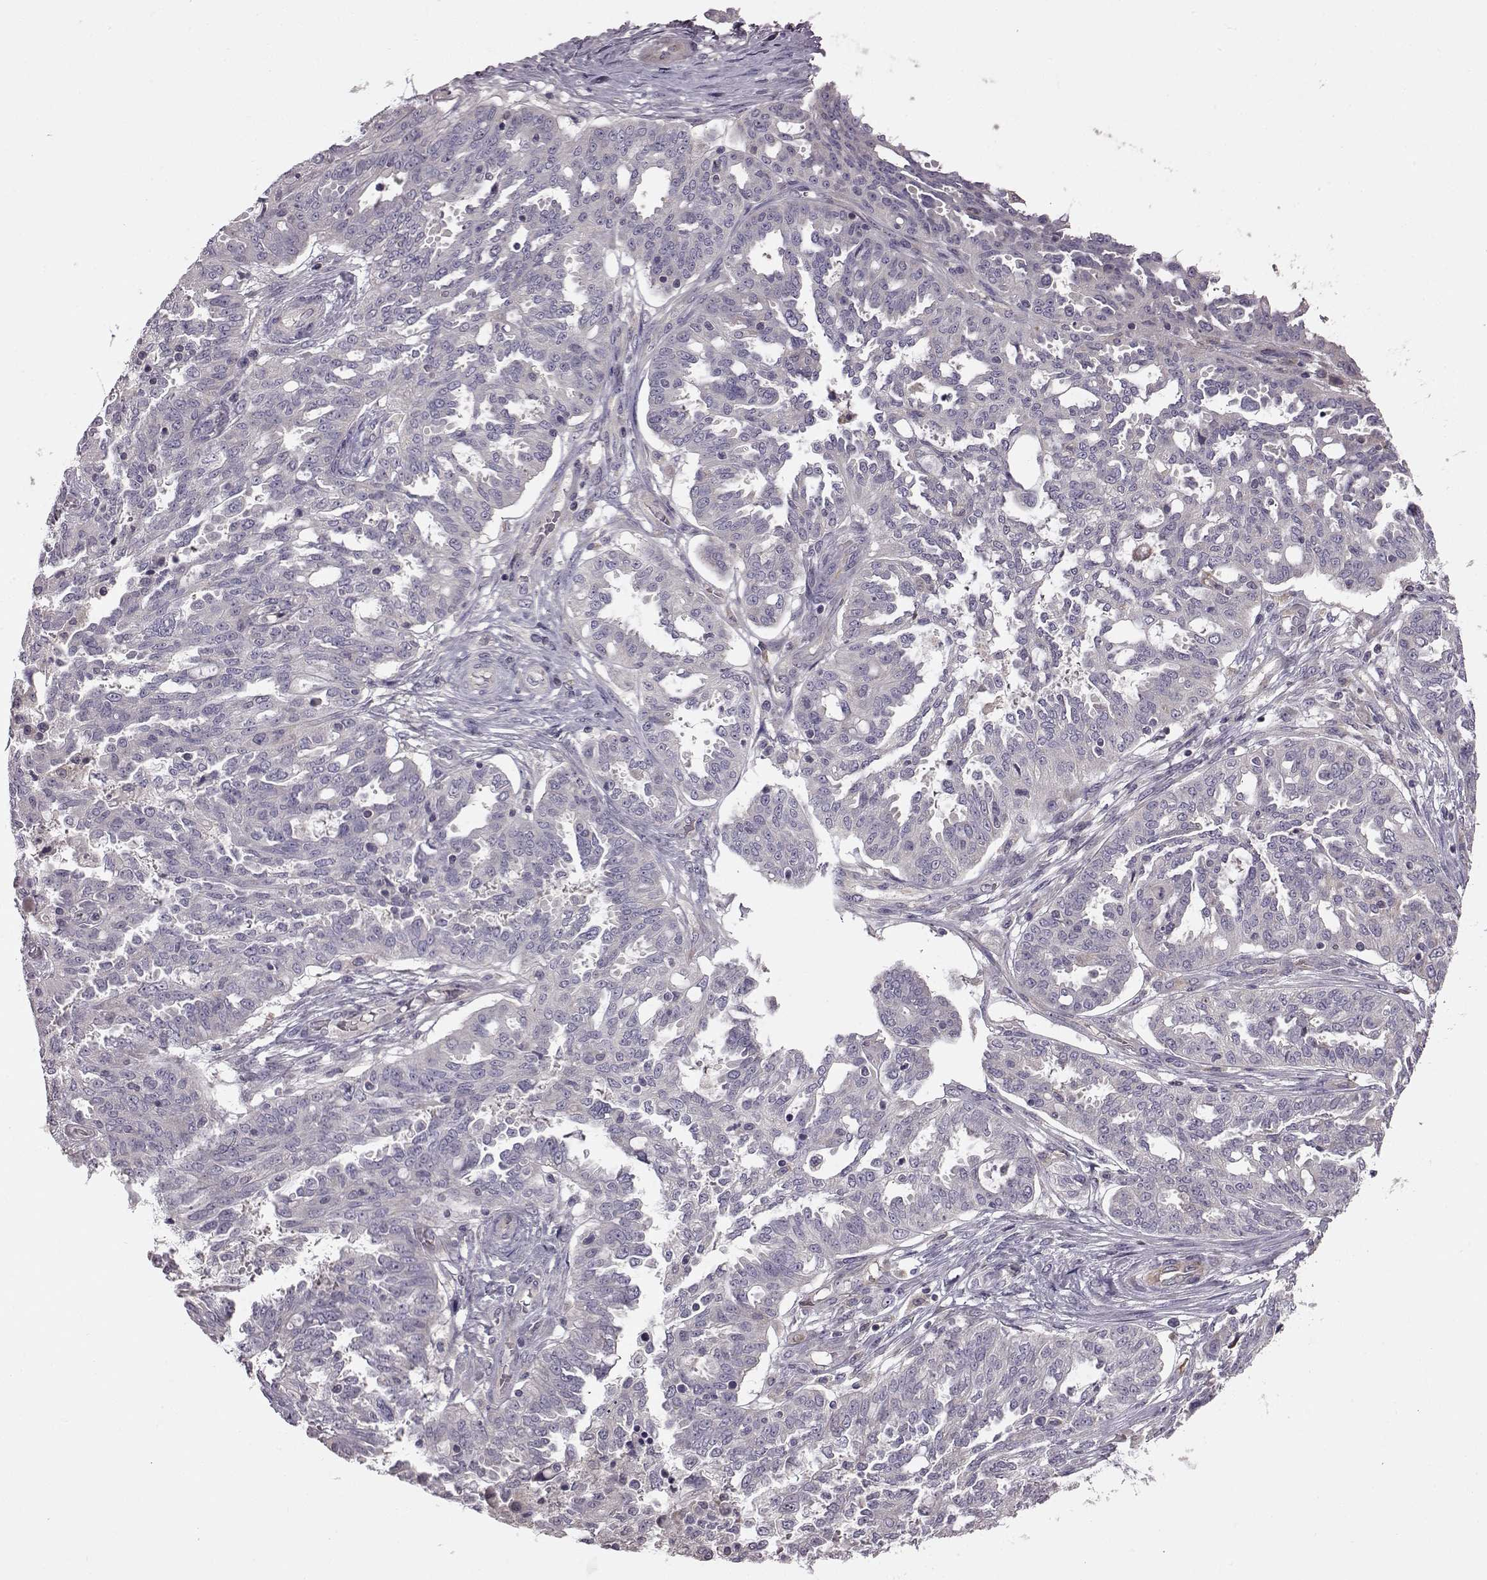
{"staining": {"intensity": "negative", "quantity": "none", "location": "none"}, "tissue": "ovarian cancer", "cell_type": "Tumor cells", "image_type": "cancer", "snomed": [{"axis": "morphology", "description": "Cystadenocarcinoma, serous, NOS"}, {"axis": "topography", "description": "Ovary"}], "caption": "Tumor cells are negative for brown protein staining in ovarian serous cystadenocarcinoma. (Immunohistochemistry (ihc), brightfield microscopy, high magnification).", "gene": "ADGRG2", "patient": {"sex": "female", "age": 67}}